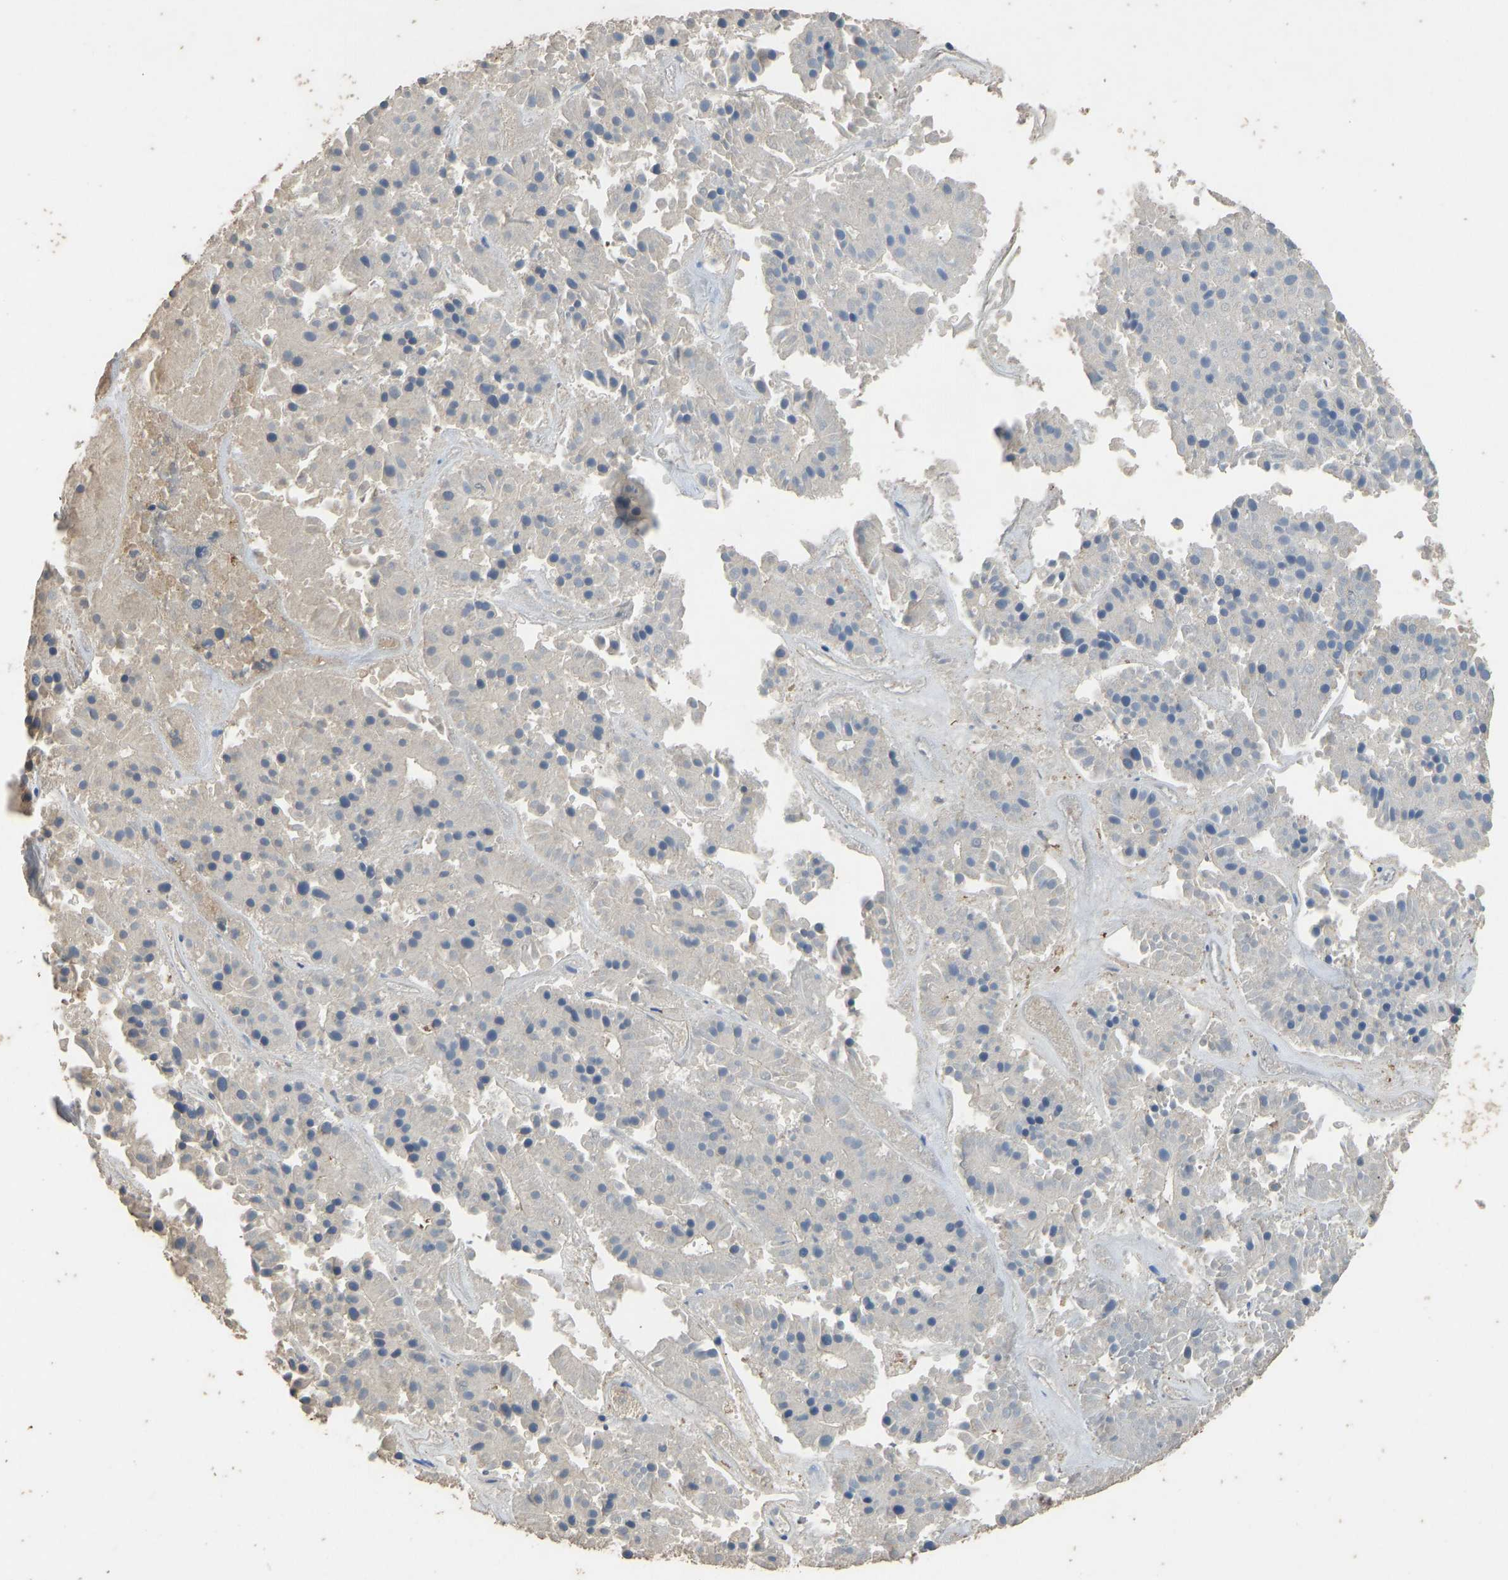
{"staining": {"intensity": "negative", "quantity": "none", "location": "none"}, "tissue": "pancreatic cancer", "cell_type": "Tumor cells", "image_type": "cancer", "snomed": [{"axis": "morphology", "description": "Adenocarcinoma, NOS"}, {"axis": "topography", "description": "Pancreas"}], "caption": "Immunohistochemistry of human pancreatic cancer exhibits no staining in tumor cells.", "gene": "CIDEC", "patient": {"sex": "male", "age": 50}}